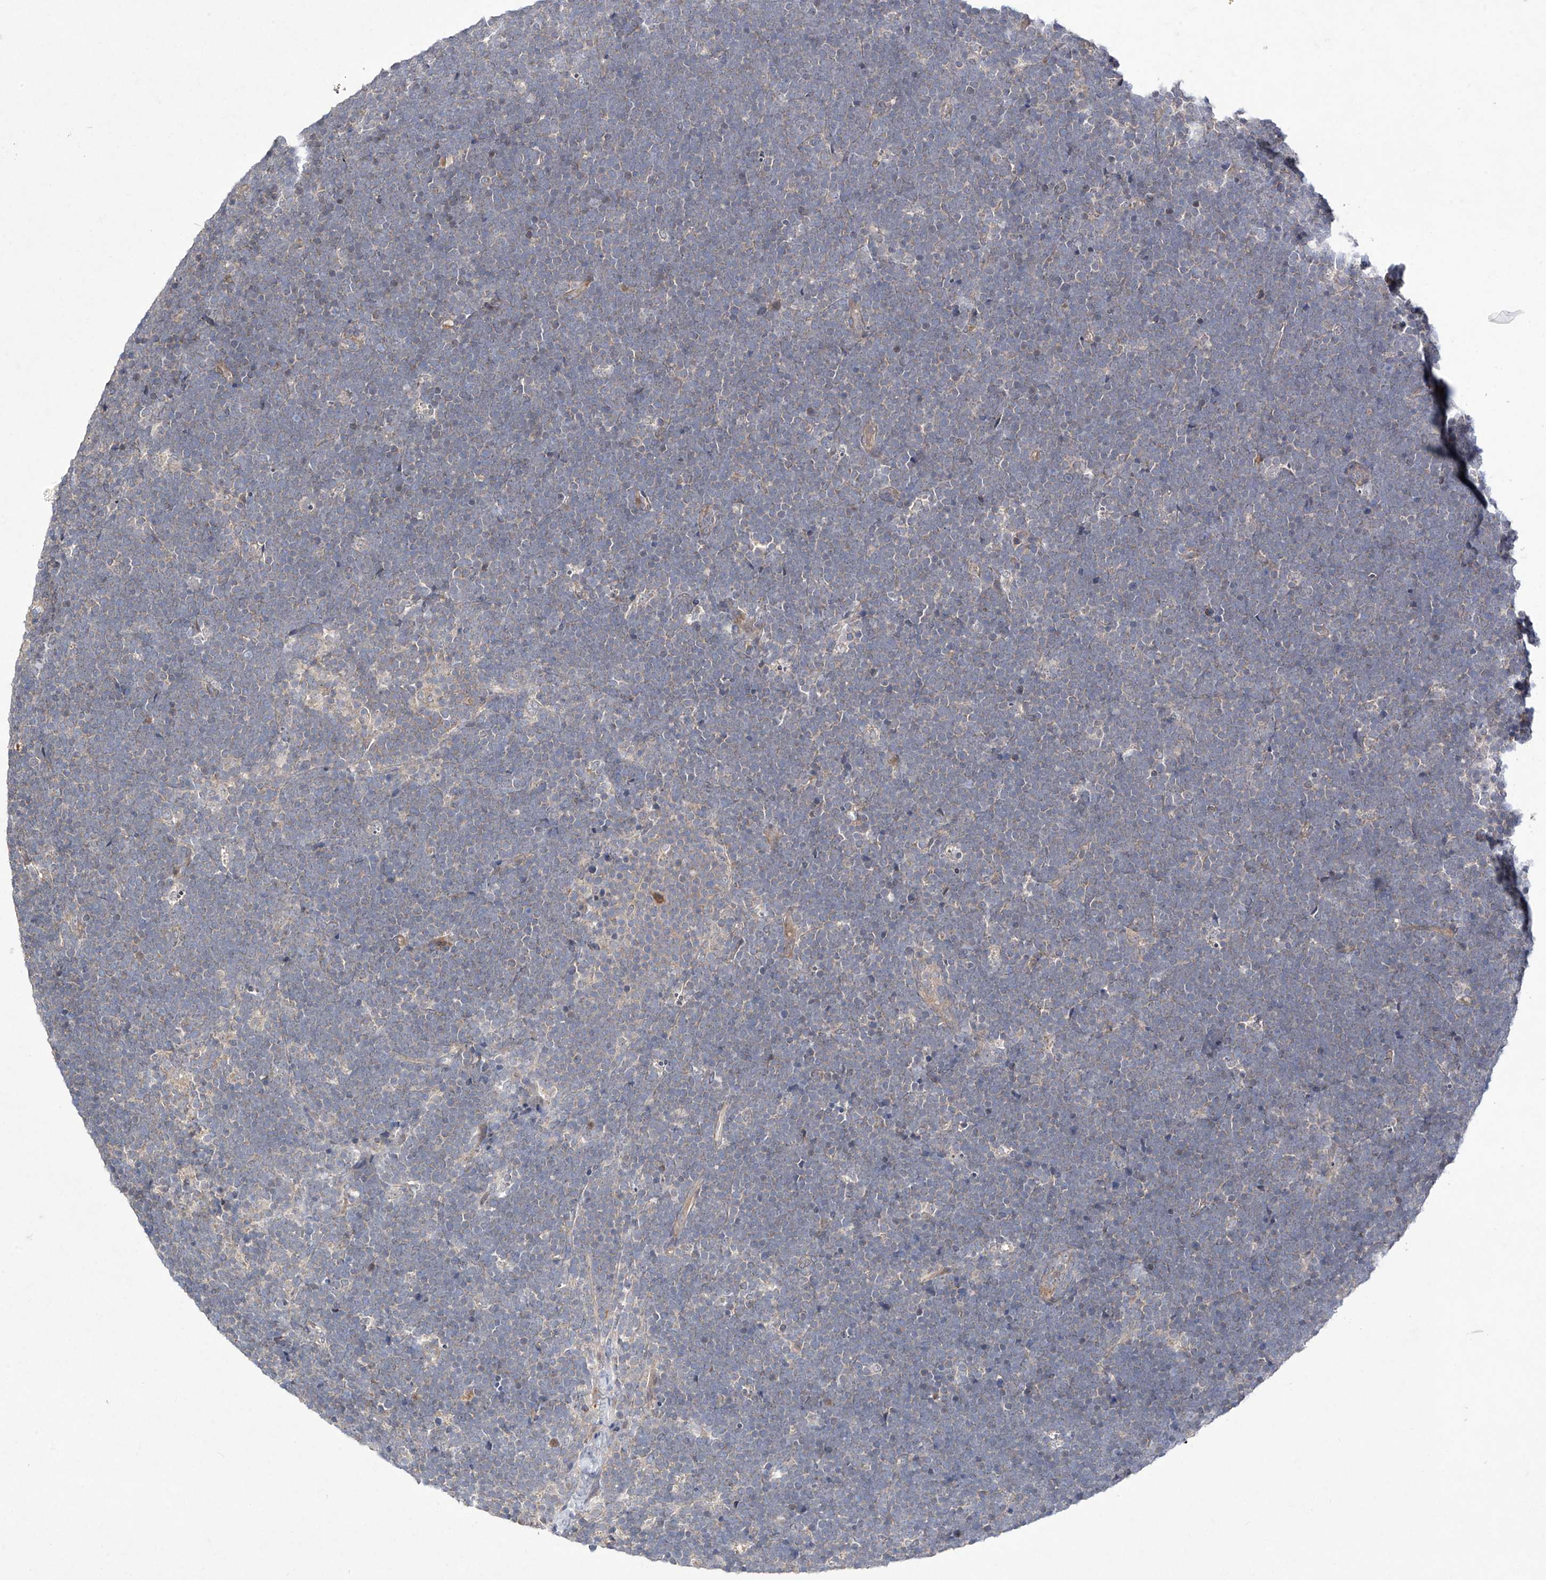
{"staining": {"intensity": "negative", "quantity": "none", "location": "none"}, "tissue": "lymphoma", "cell_type": "Tumor cells", "image_type": "cancer", "snomed": [{"axis": "morphology", "description": "Malignant lymphoma, non-Hodgkin's type, High grade"}, {"axis": "topography", "description": "Lymph node"}], "caption": "Micrograph shows no significant protein staining in tumor cells of lymphoma.", "gene": "TRIM60", "patient": {"sex": "male", "age": 13}}